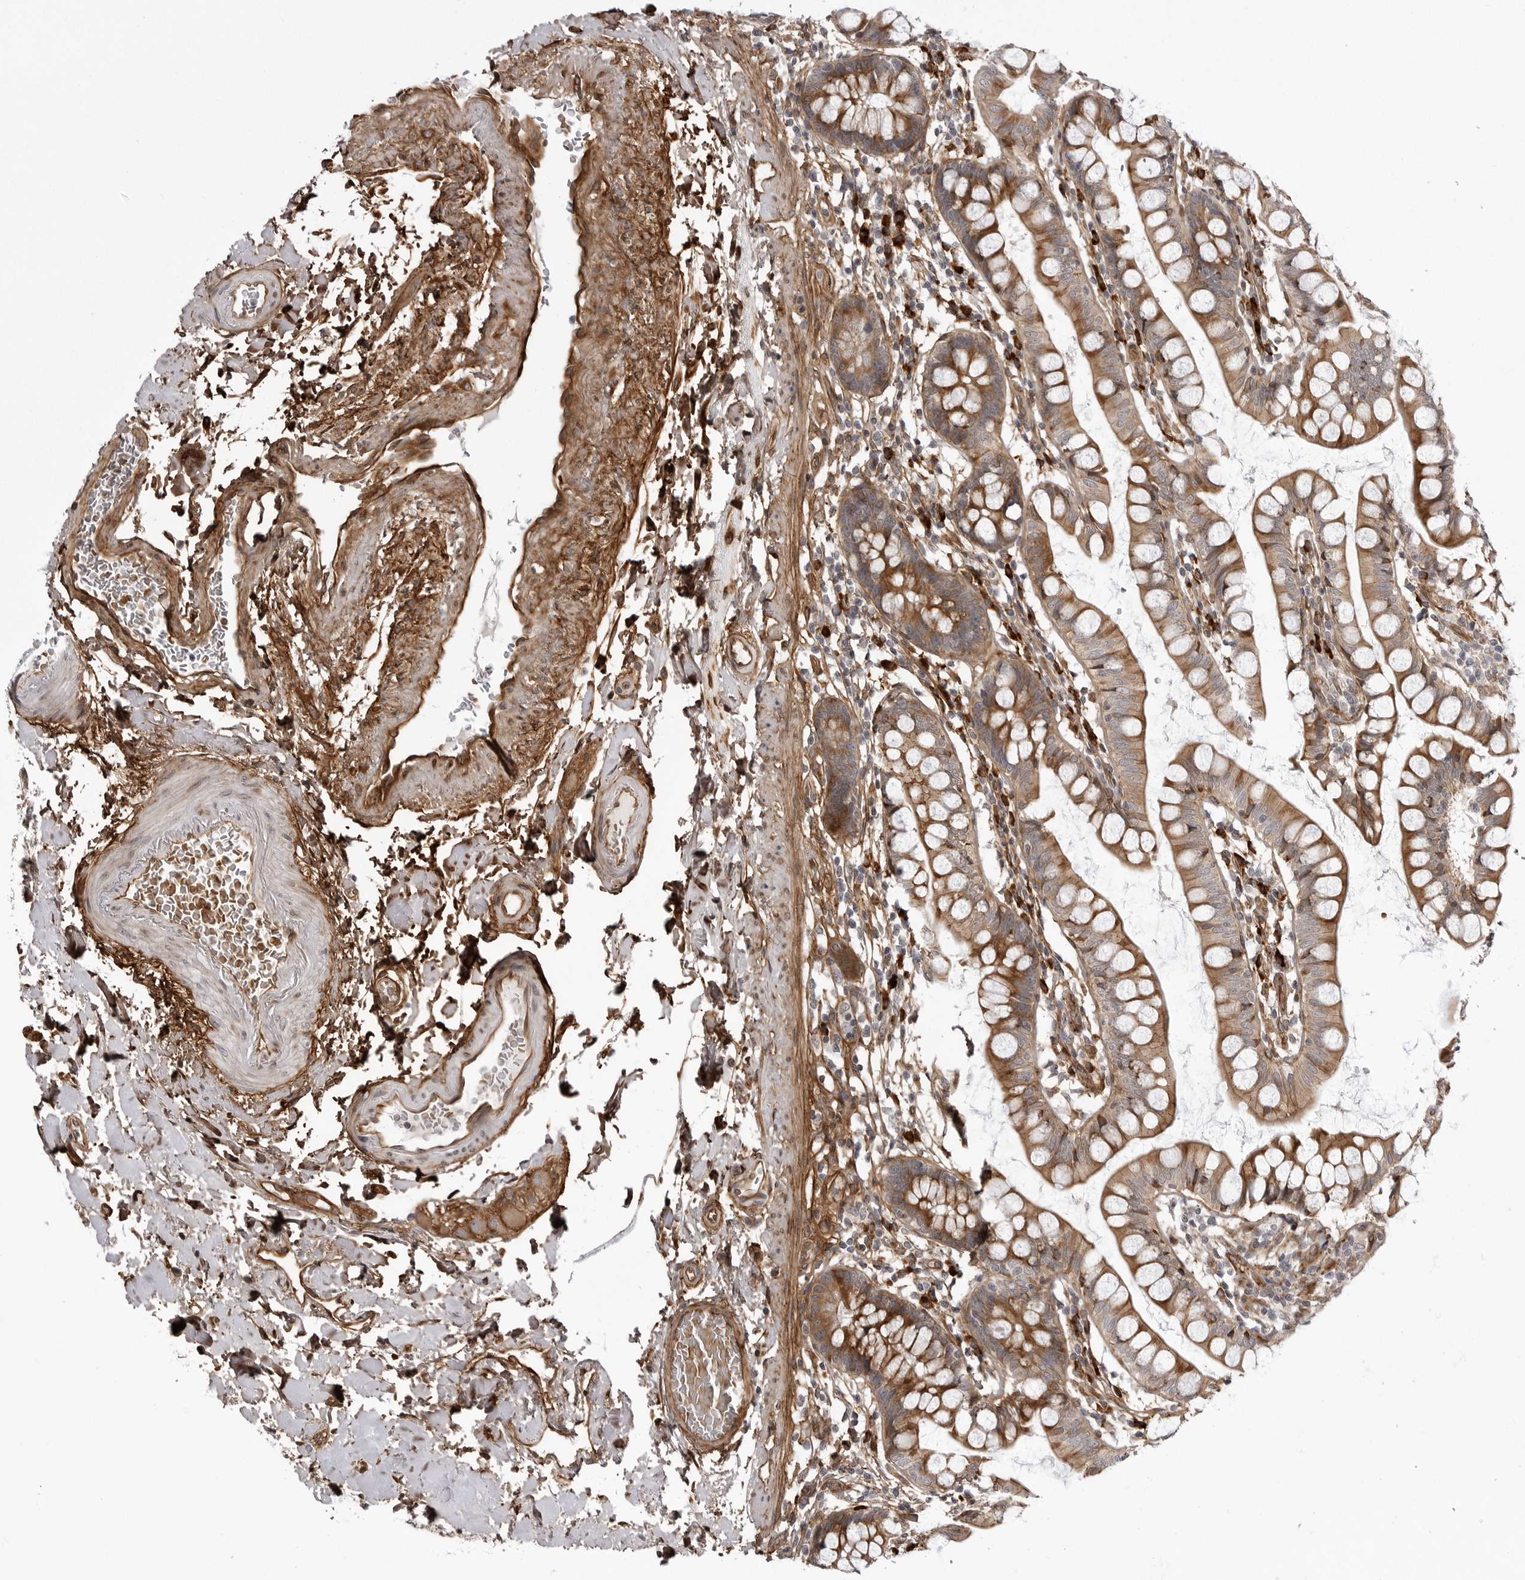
{"staining": {"intensity": "moderate", "quantity": ">75%", "location": "cytoplasmic/membranous"}, "tissue": "small intestine", "cell_type": "Glandular cells", "image_type": "normal", "snomed": [{"axis": "morphology", "description": "Normal tissue, NOS"}, {"axis": "topography", "description": "Small intestine"}], "caption": "Moderate cytoplasmic/membranous positivity for a protein is seen in about >75% of glandular cells of unremarkable small intestine using IHC.", "gene": "ARL5A", "patient": {"sex": "female", "age": 84}}